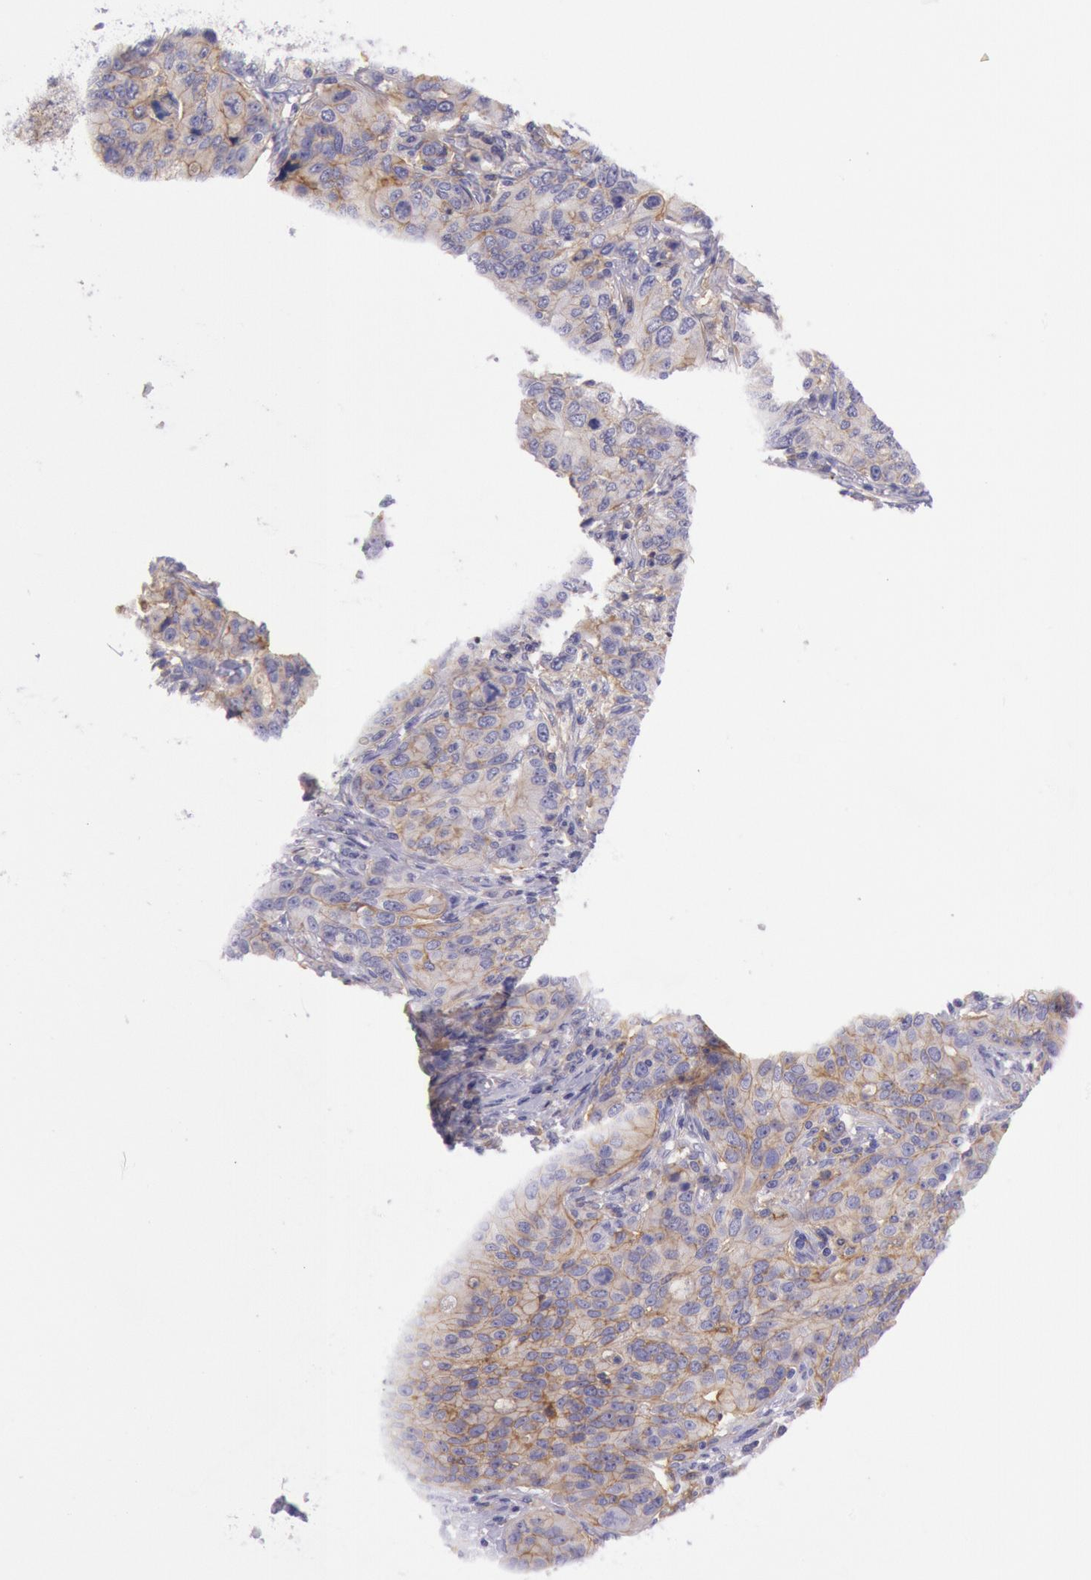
{"staining": {"intensity": "weak", "quantity": "<25%", "location": "cytoplasmic/membranous"}, "tissue": "stomach cancer", "cell_type": "Tumor cells", "image_type": "cancer", "snomed": [{"axis": "morphology", "description": "Adenocarcinoma, NOS"}, {"axis": "topography", "description": "Esophagus"}, {"axis": "topography", "description": "Stomach"}], "caption": "Stomach cancer (adenocarcinoma) was stained to show a protein in brown. There is no significant expression in tumor cells.", "gene": "LYN", "patient": {"sex": "male", "age": 74}}